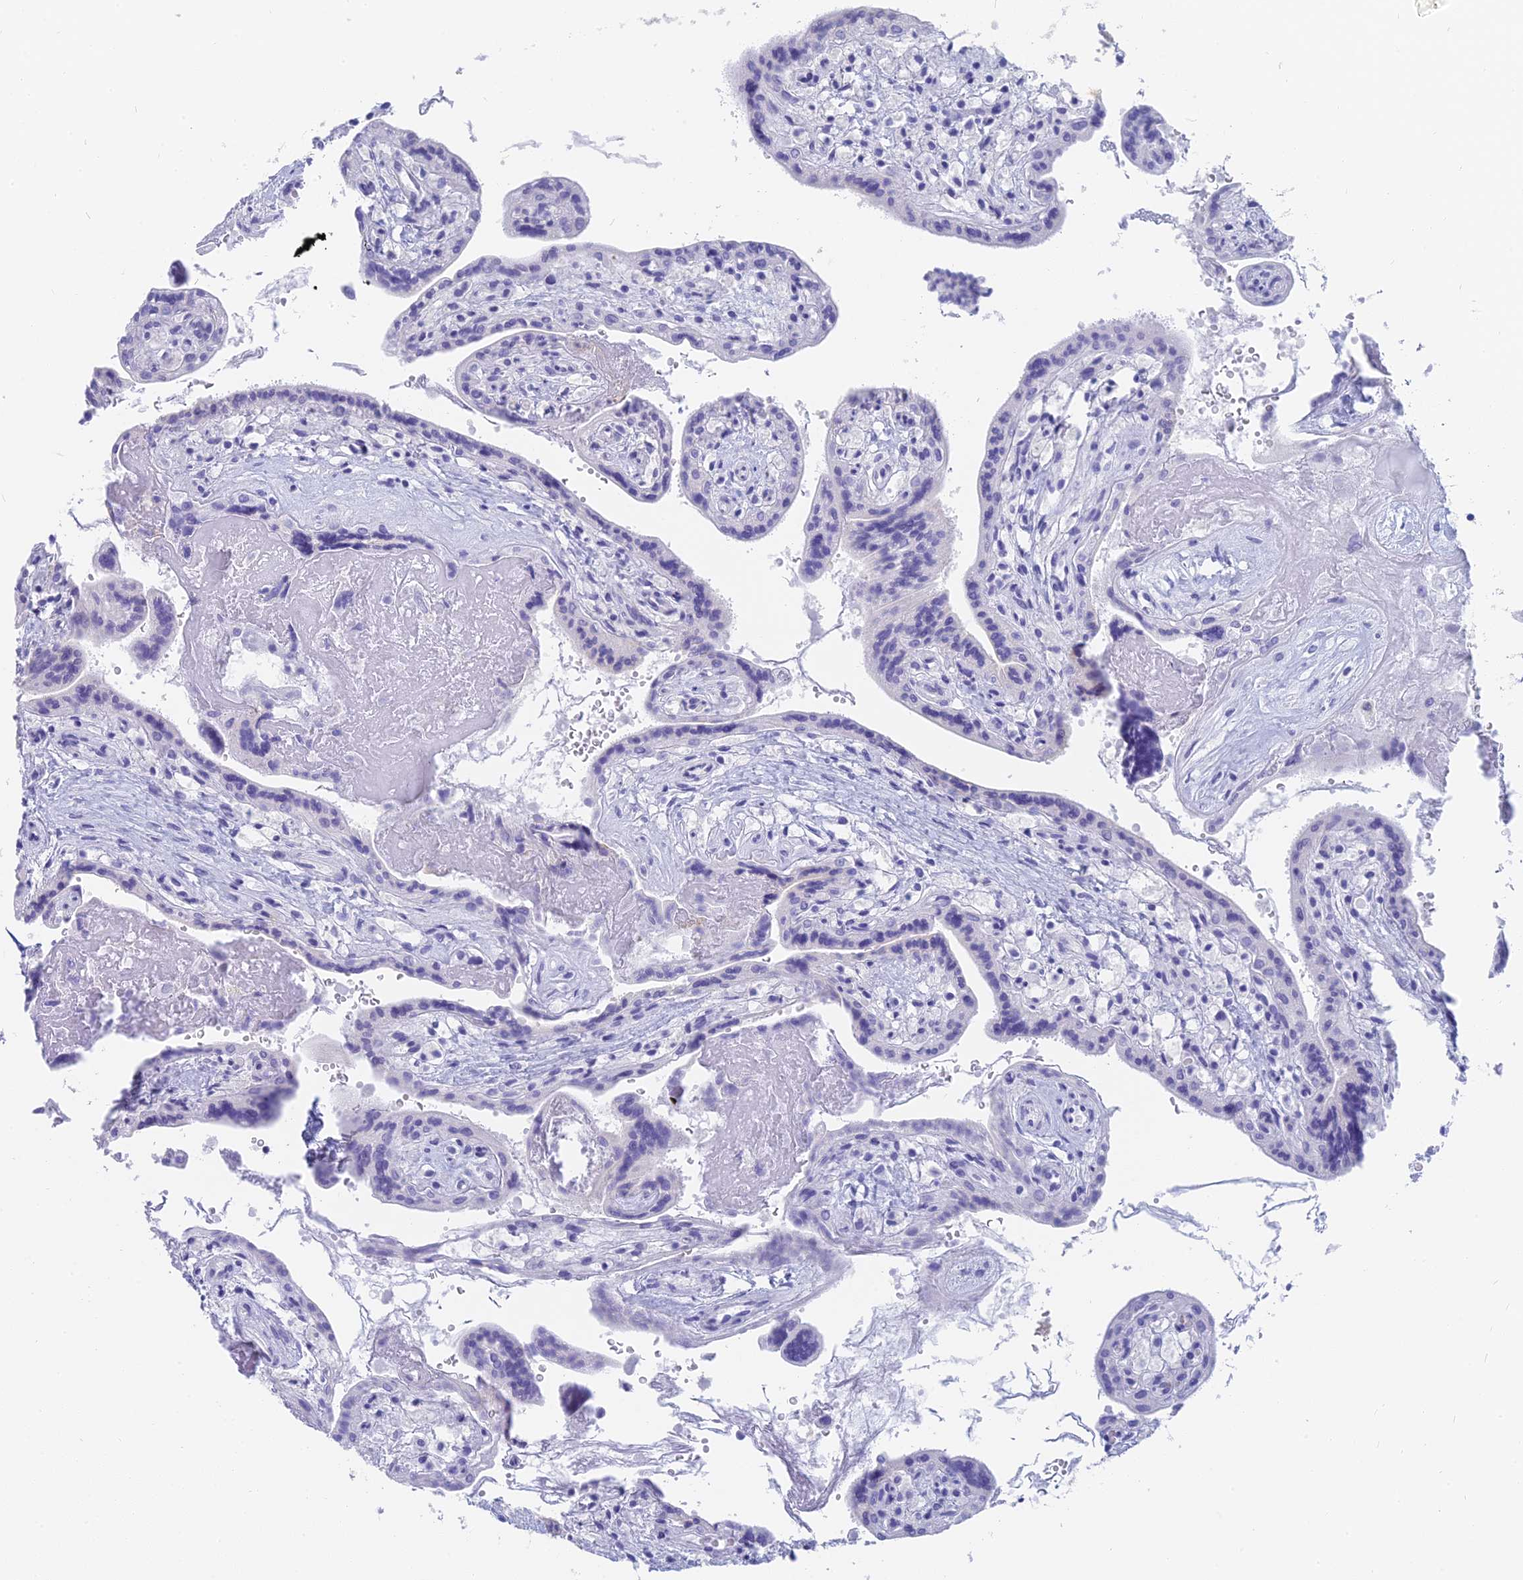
{"staining": {"intensity": "negative", "quantity": "none", "location": "none"}, "tissue": "placenta", "cell_type": "Trophoblastic cells", "image_type": "normal", "snomed": [{"axis": "morphology", "description": "Normal tissue, NOS"}, {"axis": "topography", "description": "Placenta"}], "caption": "IHC image of unremarkable human placenta stained for a protein (brown), which displays no expression in trophoblastic cells.", "gene": "SLC36A2", "patient": {"sex": "female", "age": 37}}